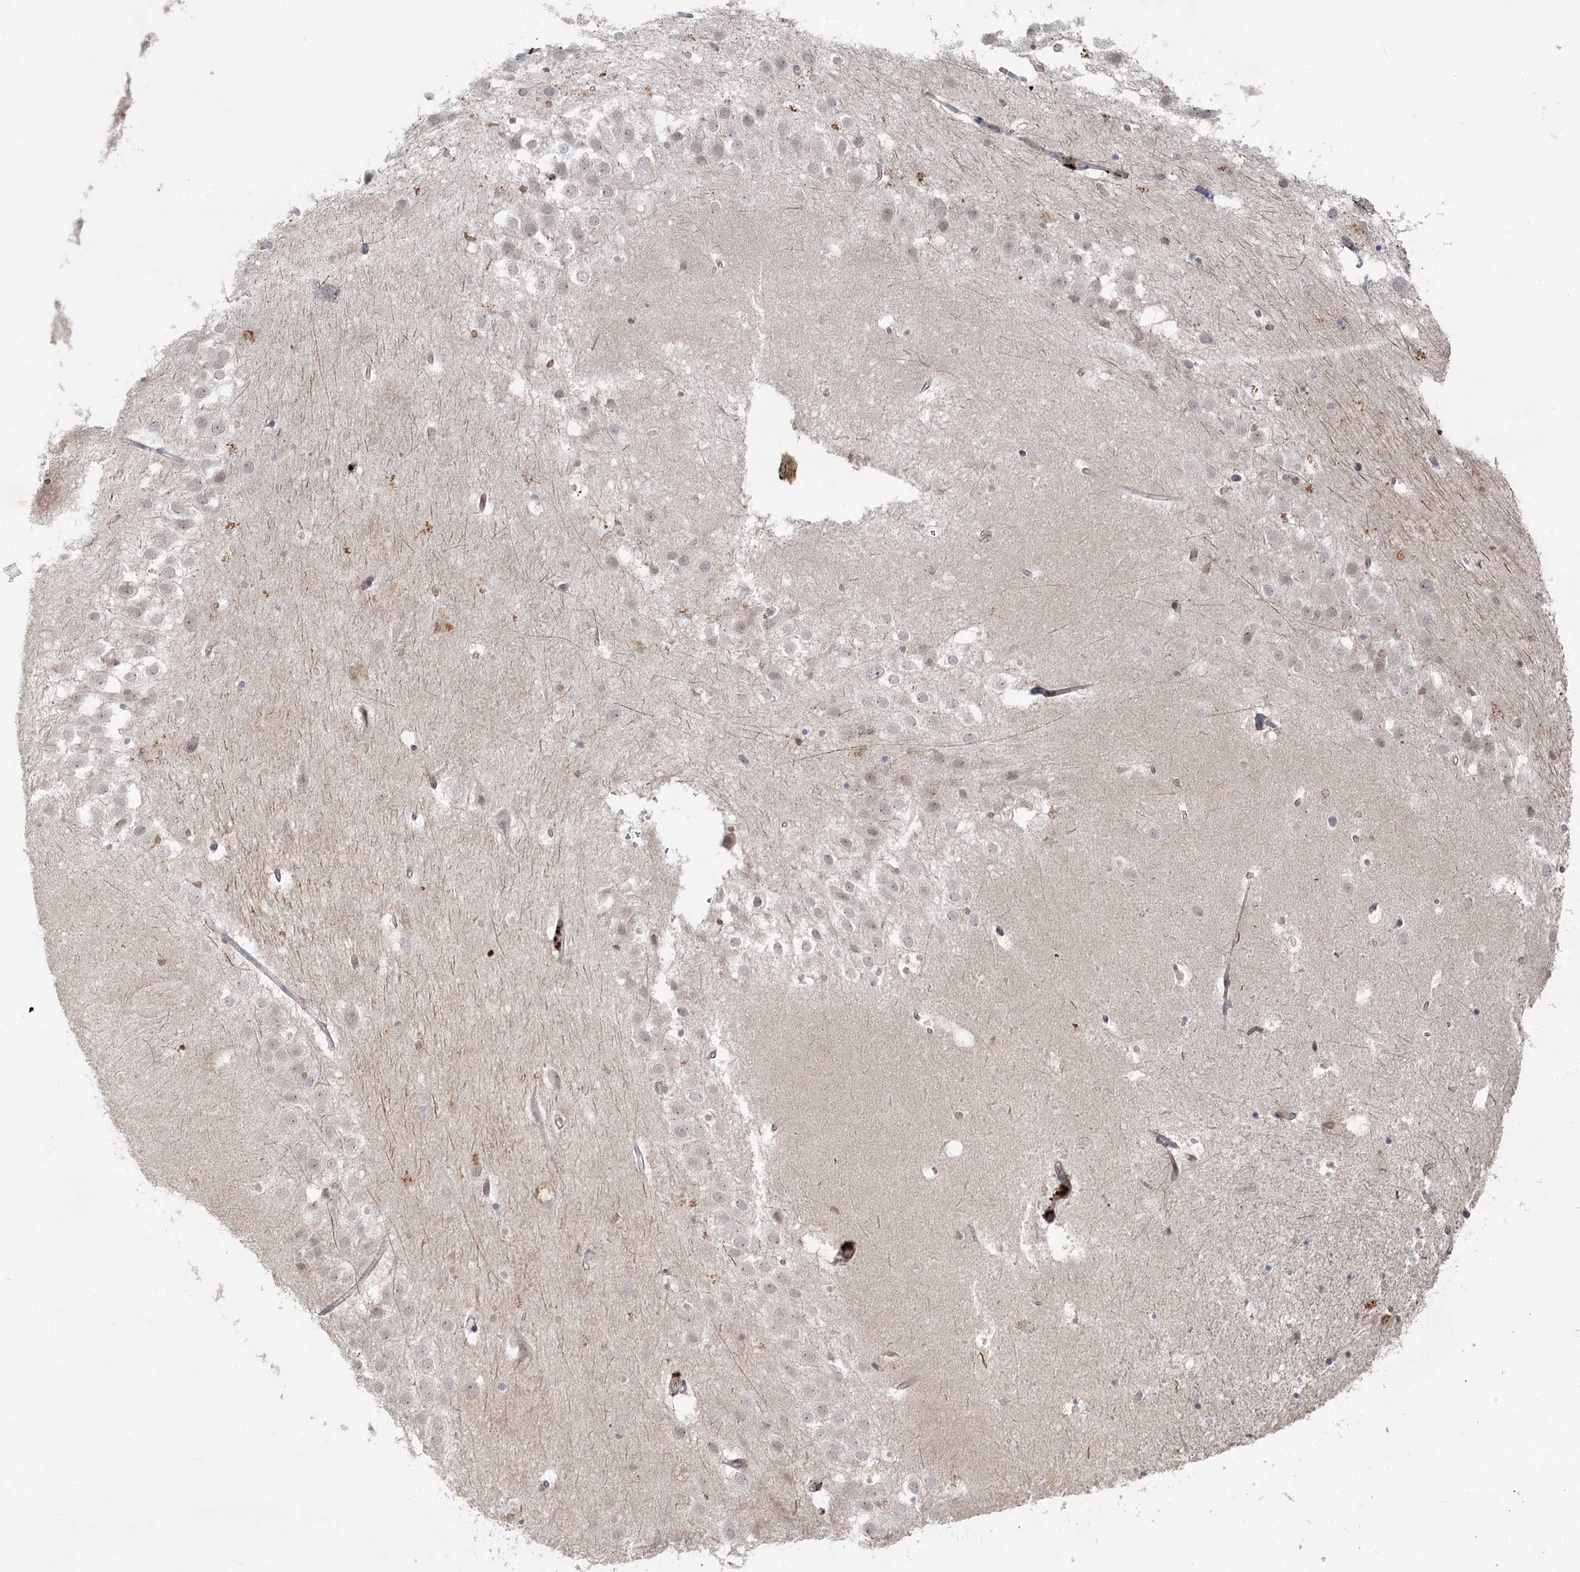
{"staining": {"intensity": "negative", "quantity": "none", "location": "none"}, "tissue": "hippocampus", "cell_type": "Glial cells", "image_type": "normal", "snomed": [{"axis": "morphology", "description": "Normal tissue, NOS"}, {"axis": "topography", "description": "Hippocampus"}], "caption": "The micrograph shows no staining of glial cells in normal hippocampus.", "gene": "LRP2BP", "patient": {"sex": "female", "age": 52}}